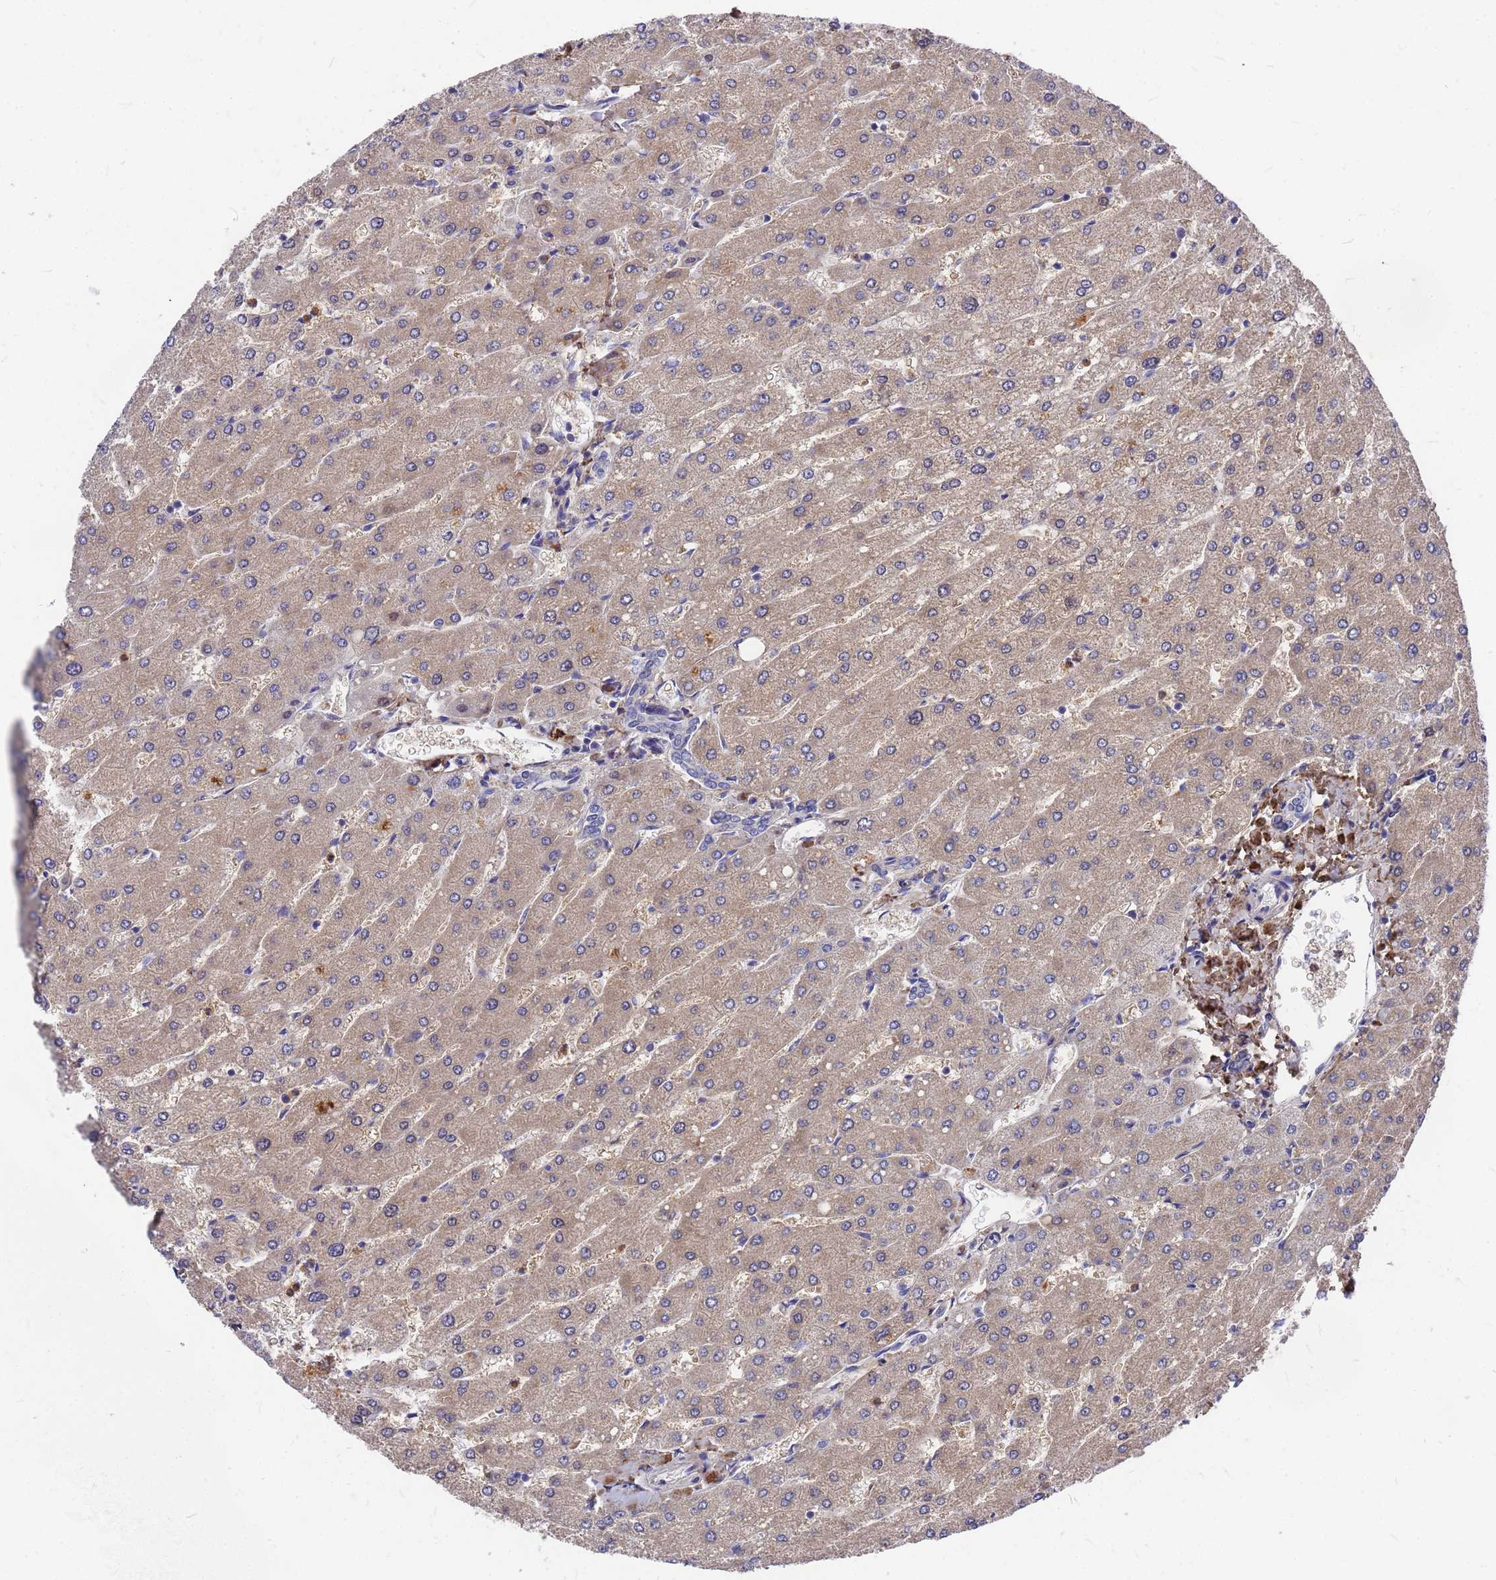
{"staining": {"intensity": "negative", "quantity": "none", "location": "none"}, "tissue": "liver", "cell_type": "Cholangiocytes", "image_type": "normal", "snomed": [{"axis": "morphology", "description": "Normal tissue, NOS"}, {"axis": "topography", "description": "Liver"}], "caption": "This is a image of immunohistochemistry staining of unremarkable liver, which shows no staining in cholangiocytes.", "gene": "ZNF717", "patient": {"sex": "male", "age": 55}}